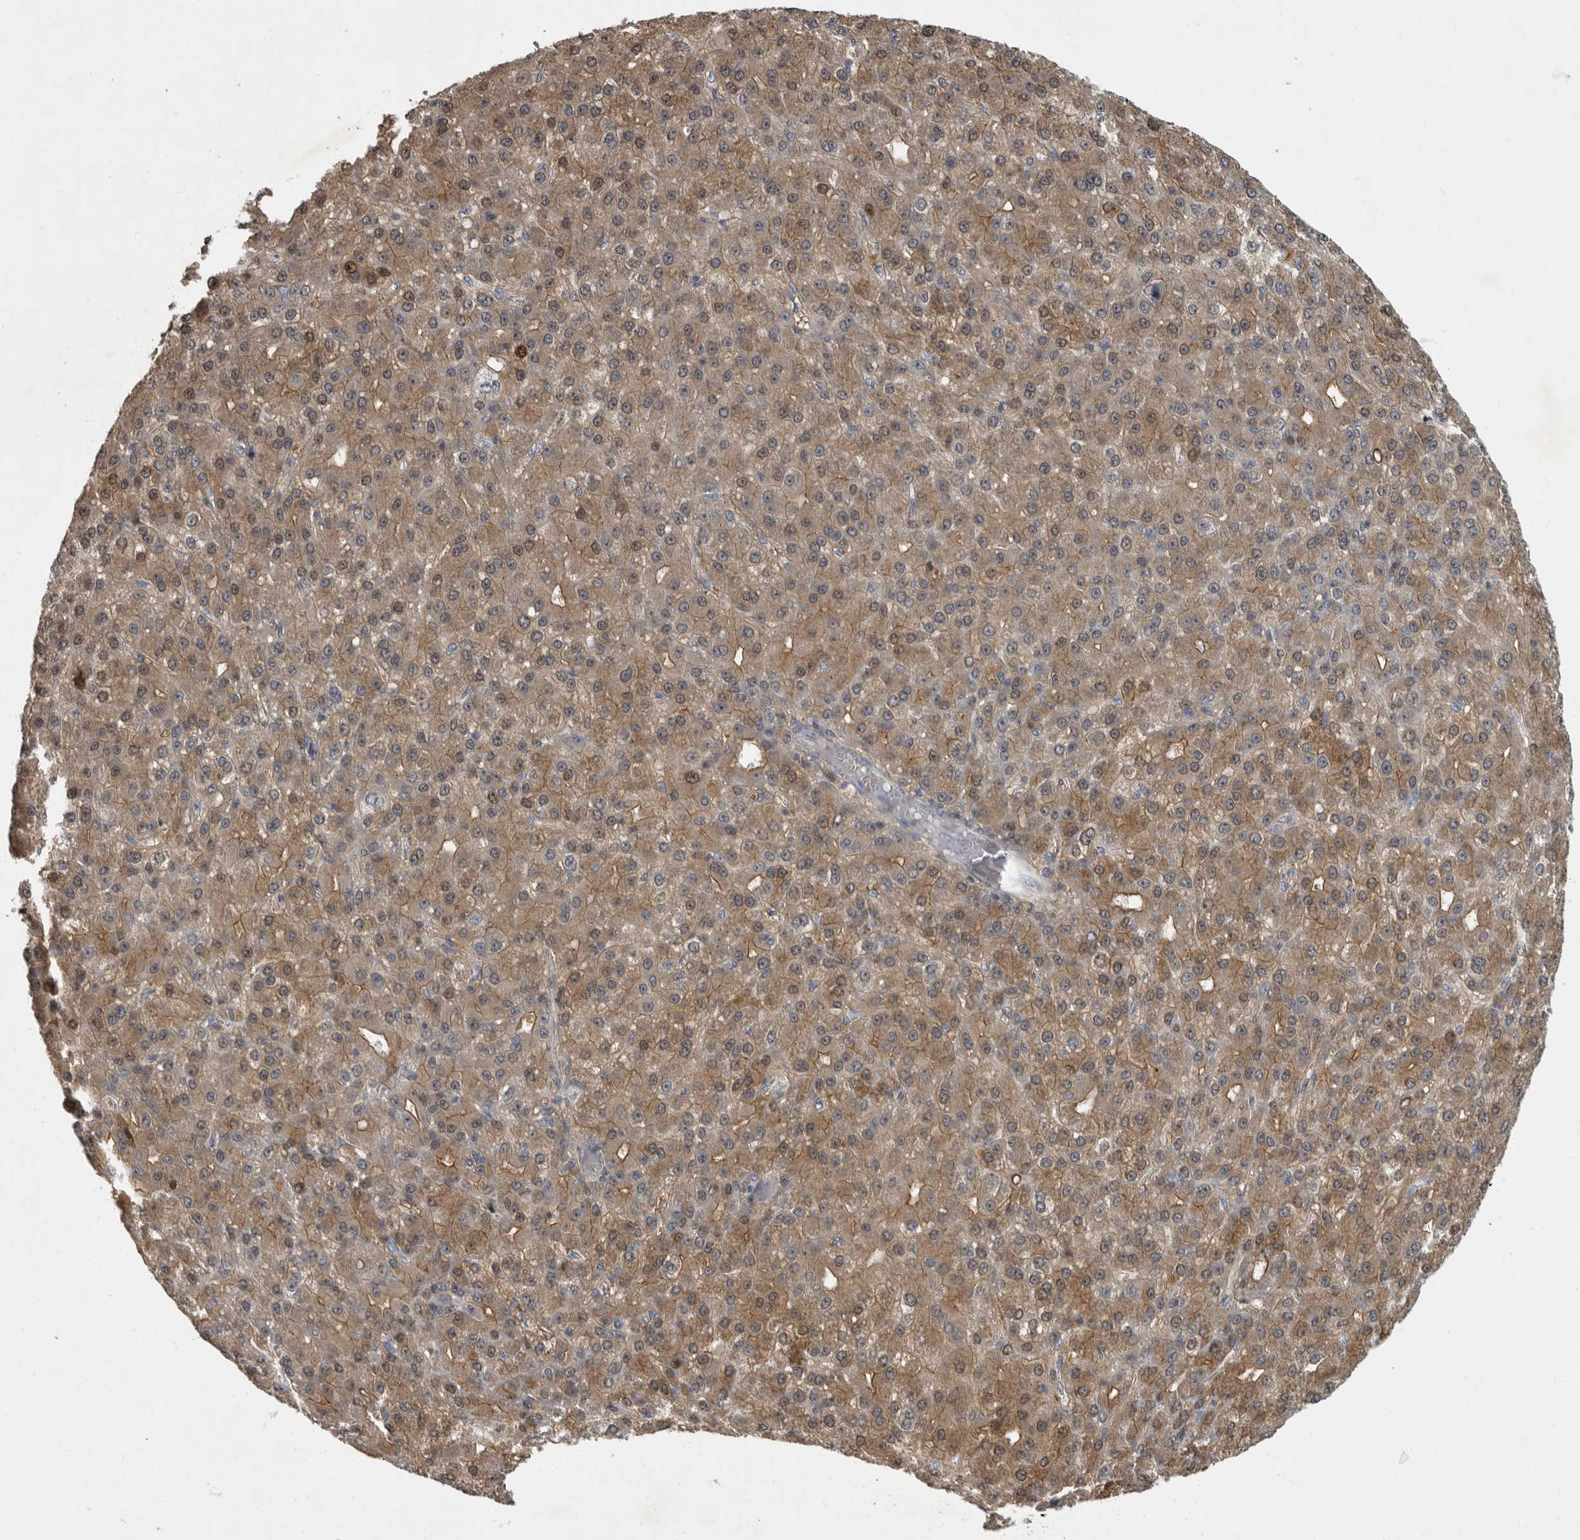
{"staining": {"intensity": "moderate", "quantity": "<25%", "location": "cytoplasmic/membranous,nuclear"}, "tissue": "liver cancer", "cell_type": "Tumor cells", "image_type": "cancer", "snomed": [{"axis": "morphology", "description": "Carcinoma, Hepatocellular, NOS"}, {"axis": "topography", "description": "Liver"}], "caption": "IHC image of liver hepatocellular carcinoma stained for a protein (brown), which displays low levels of moderate cytoplasmic/membranous and nuclear positivity in approximately <25% of tumor cells.", "gene": "PDE7A", "patient": {"sex": "male", "age": 67}}